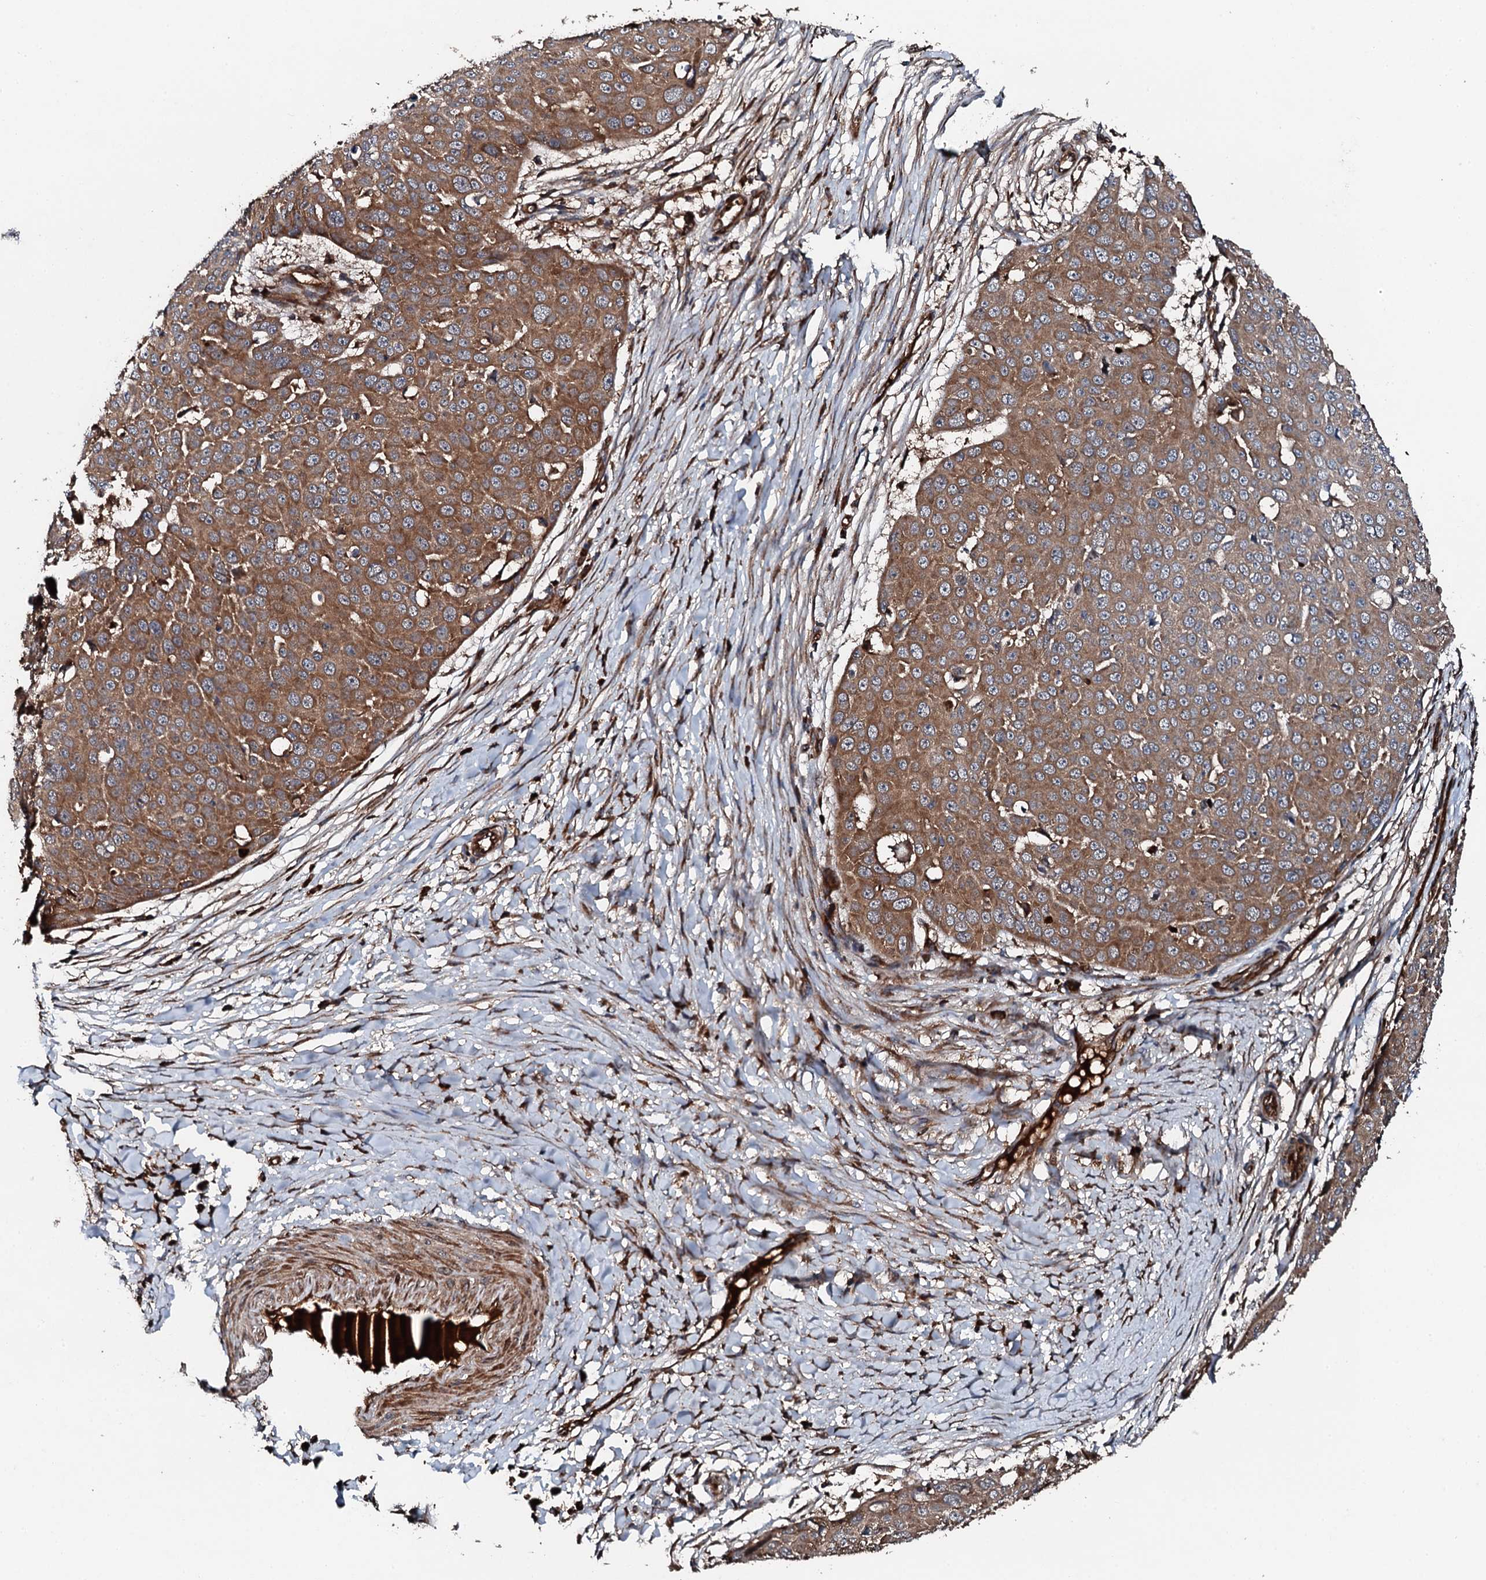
{"staining": {"intensity": "moderate", "quantity": ">75%", "location": "cytoplasmic/membranous"}, "tissue": "skin cancer", "cell_type": "Tumor cells", "image_type": "cancer", "snomed": [{"axis": "morphology", "description": "Squamous cell carcinoma, NOS"}, {"axis": "topography", "description": "Skin"}], "caption": "Immunohistochemical staining of skin squamous cell carcinoma exhibits medium levels of moderate cytoplasmic/membranous positivity in about >75% of tumor cells.", "gene": "FLYWCH1", "patient": {"sex": "male", "age": 71}}